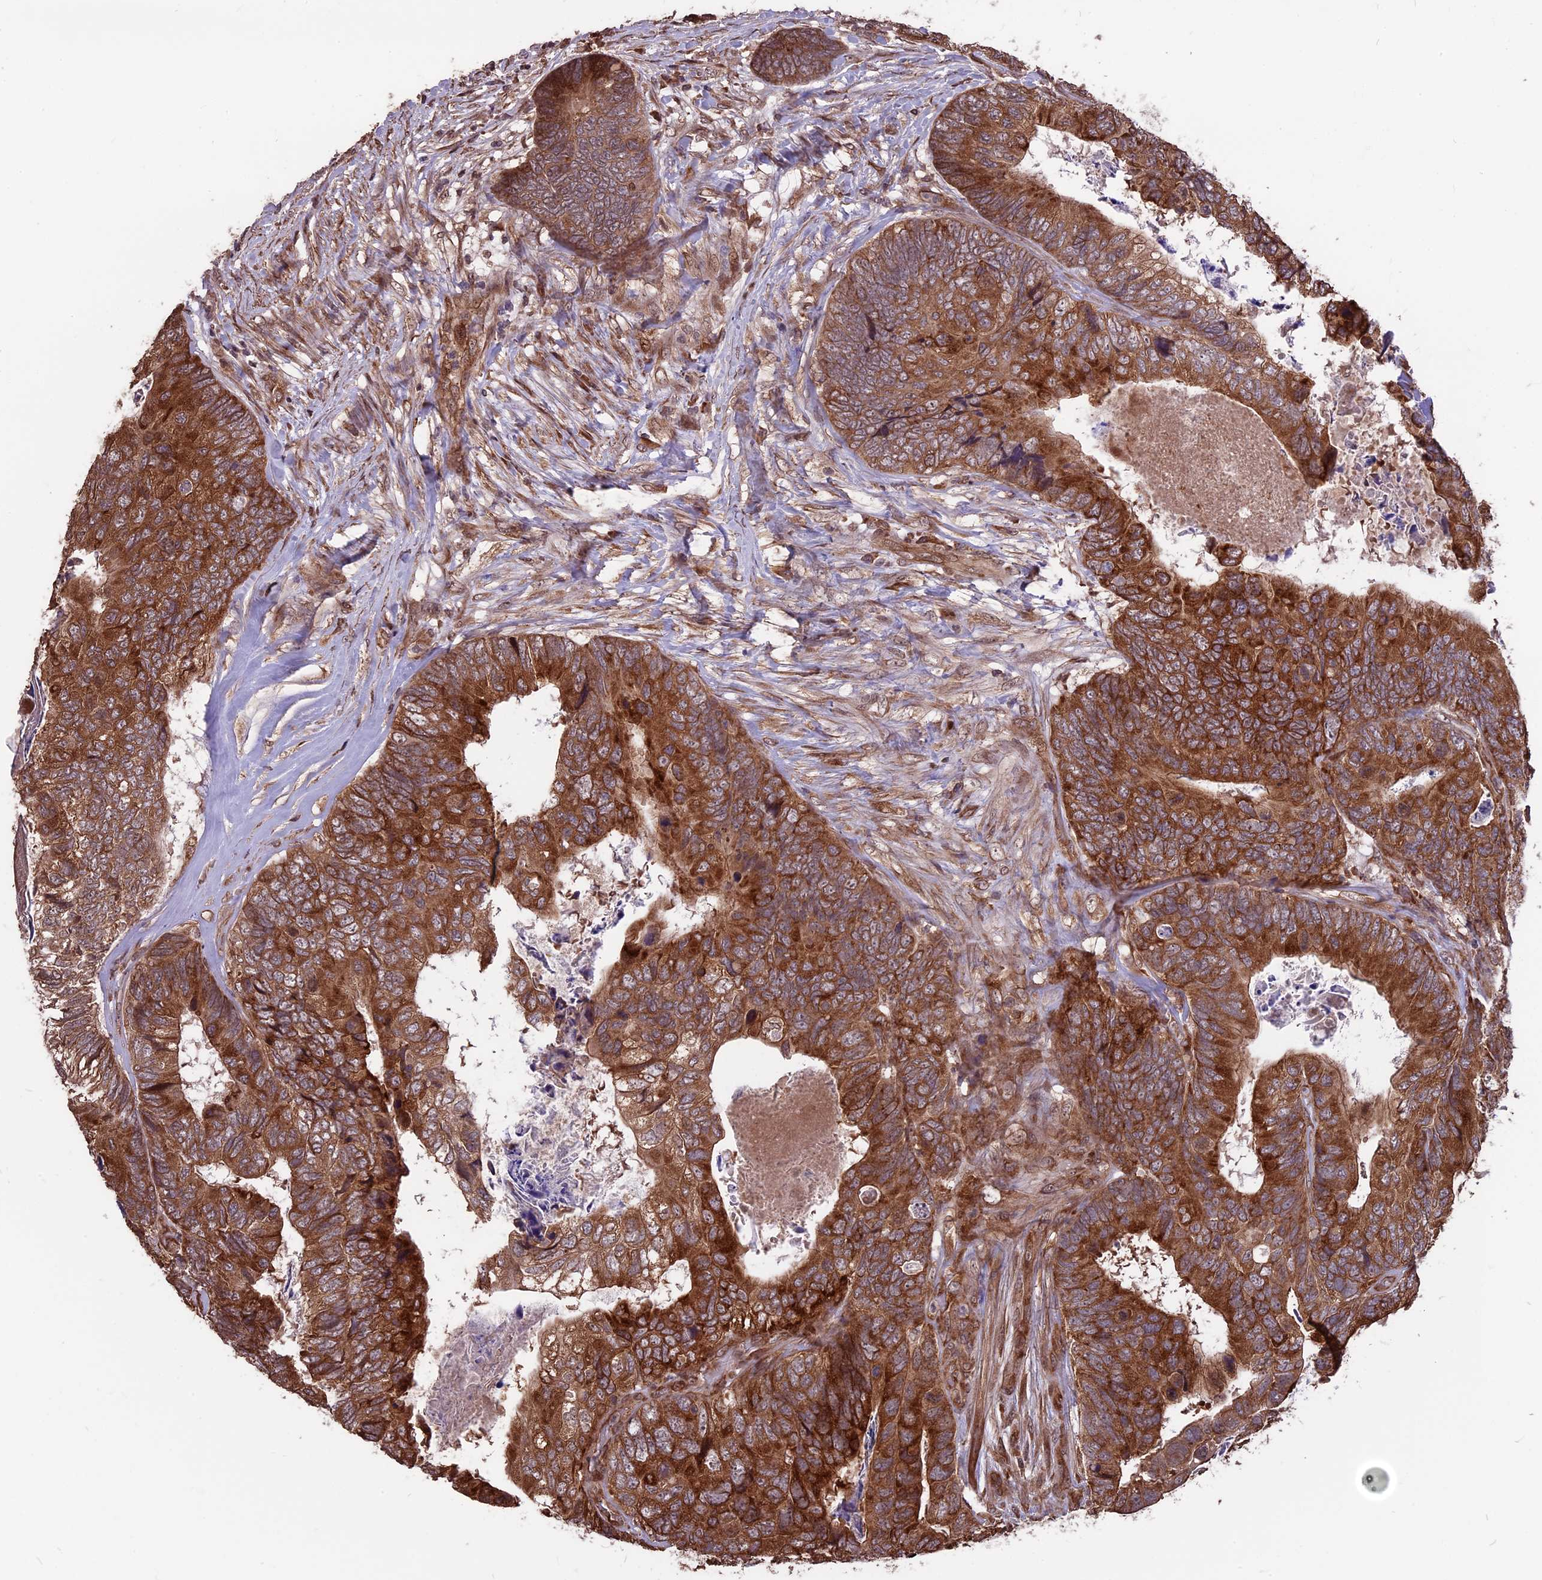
{"staining": {"intensity": "strong", "quantity": ">75%", "location": "cytoplasmic/membranous"}, "tissue": "colorectal cancer", "cell_type": "Tumor cells", "image_type": "cancer", "snomed": [{"axis": "morphology", "description": "Adenocarcinoma, NOS"}, {"axis": "topography", "description": "Colon"}], "caption": "Brown immunohistochemical staining in colorectal adenocarcinoma exhibits strong cytoplasmic/membranous staining in about >75% of tumor cells.", "gene": "ZNF598", "patient": {"sex": "female", "age": 67}}